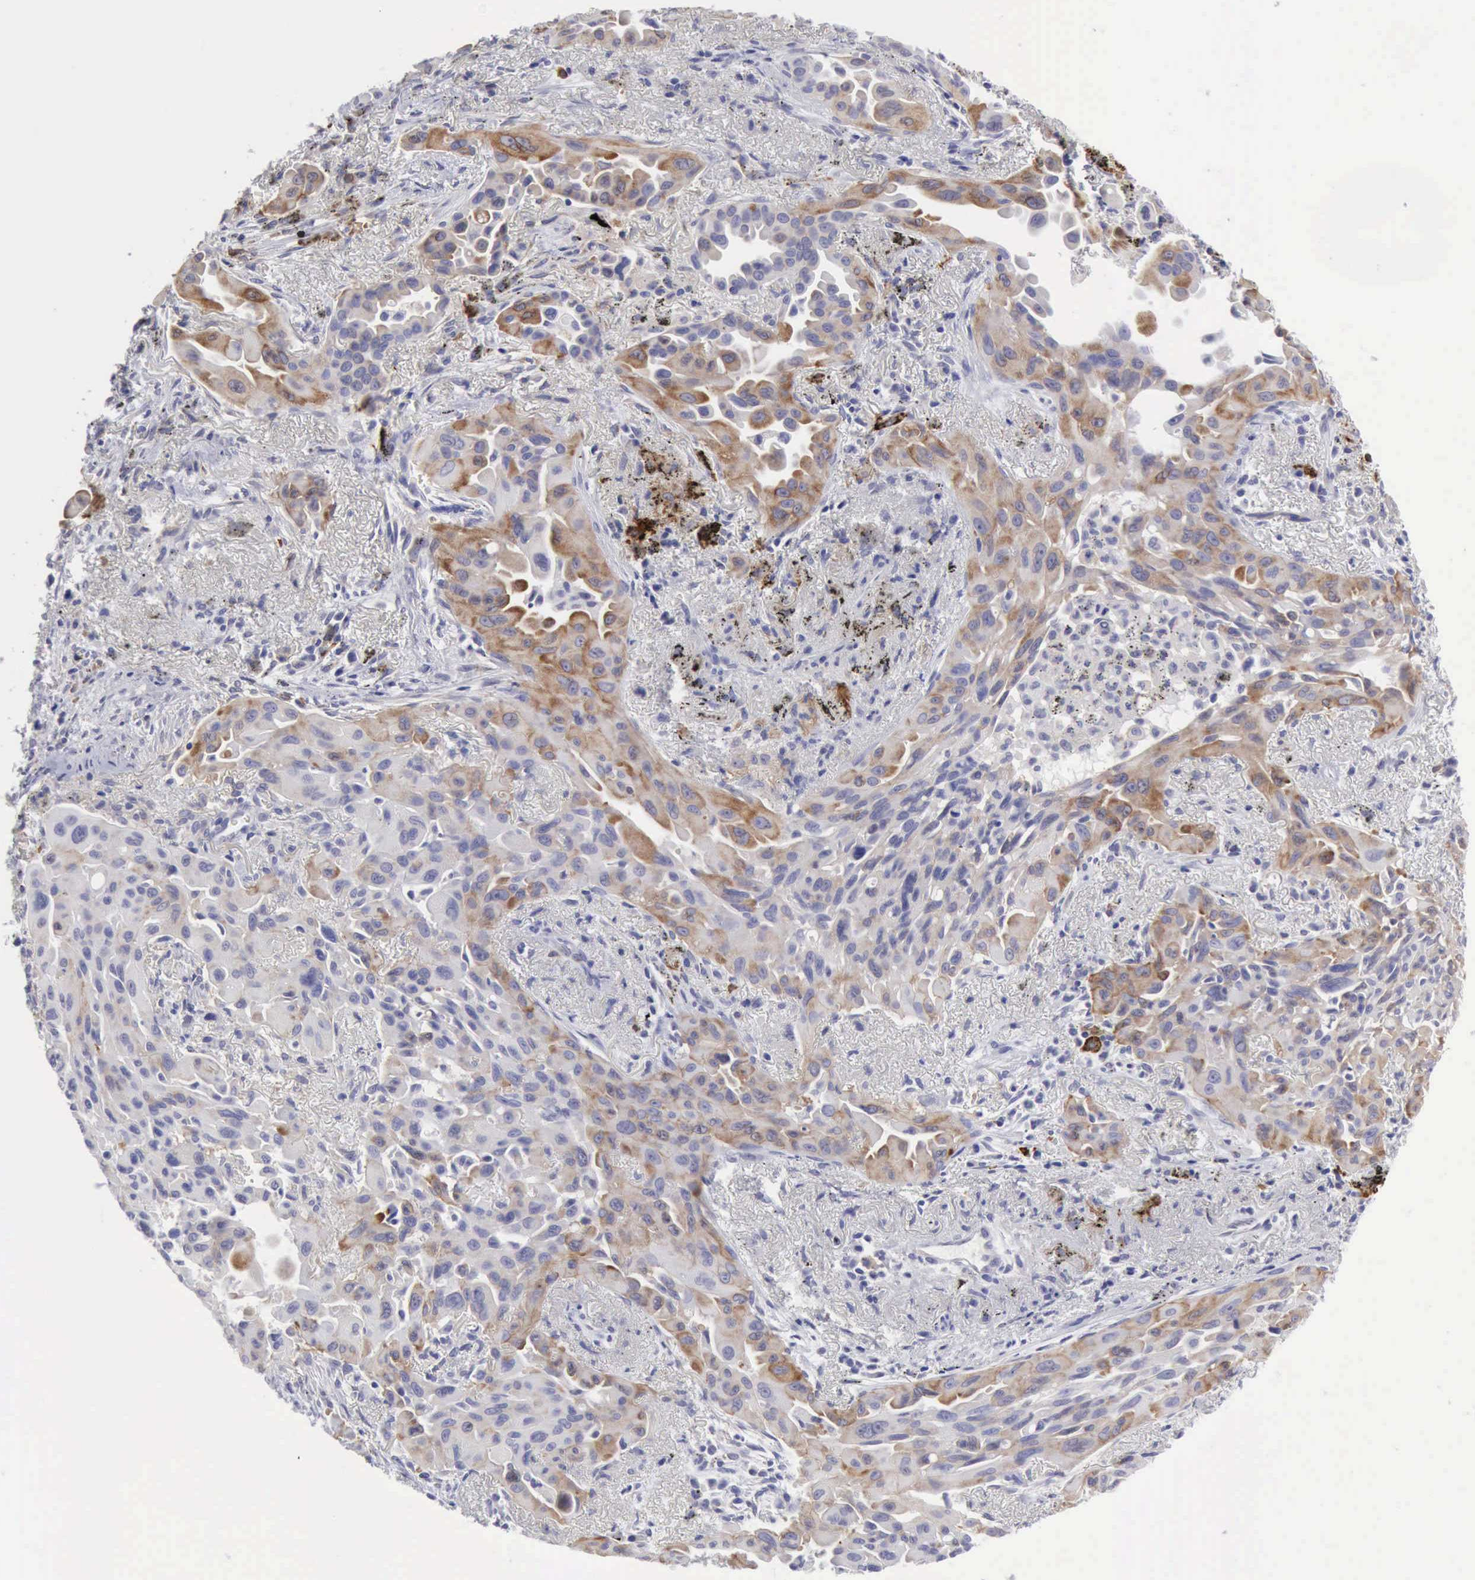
{"staining": {"intensity": "weak", "quantity": "25%-75%", "location": "cytoplasmic/membranous"}, "tissue": "lung cancer", "cell_type": "Tumor cells", "image_type": "cancer", "snomed": [{"axis": "morphology", "description": "Adenocarcinoma, NOS"}, {"axis": "topography", "description": "Lung"}], "caption": "Immunohistochemistry (IHC) of lung cancer (adenocarcinoma) reveals low levels of weak cytoplasmic/membranous expression in approximately 25%-75% of tumor cells.", "gene": "TFRC", "patient": {"sex": "male", "age": 68}}